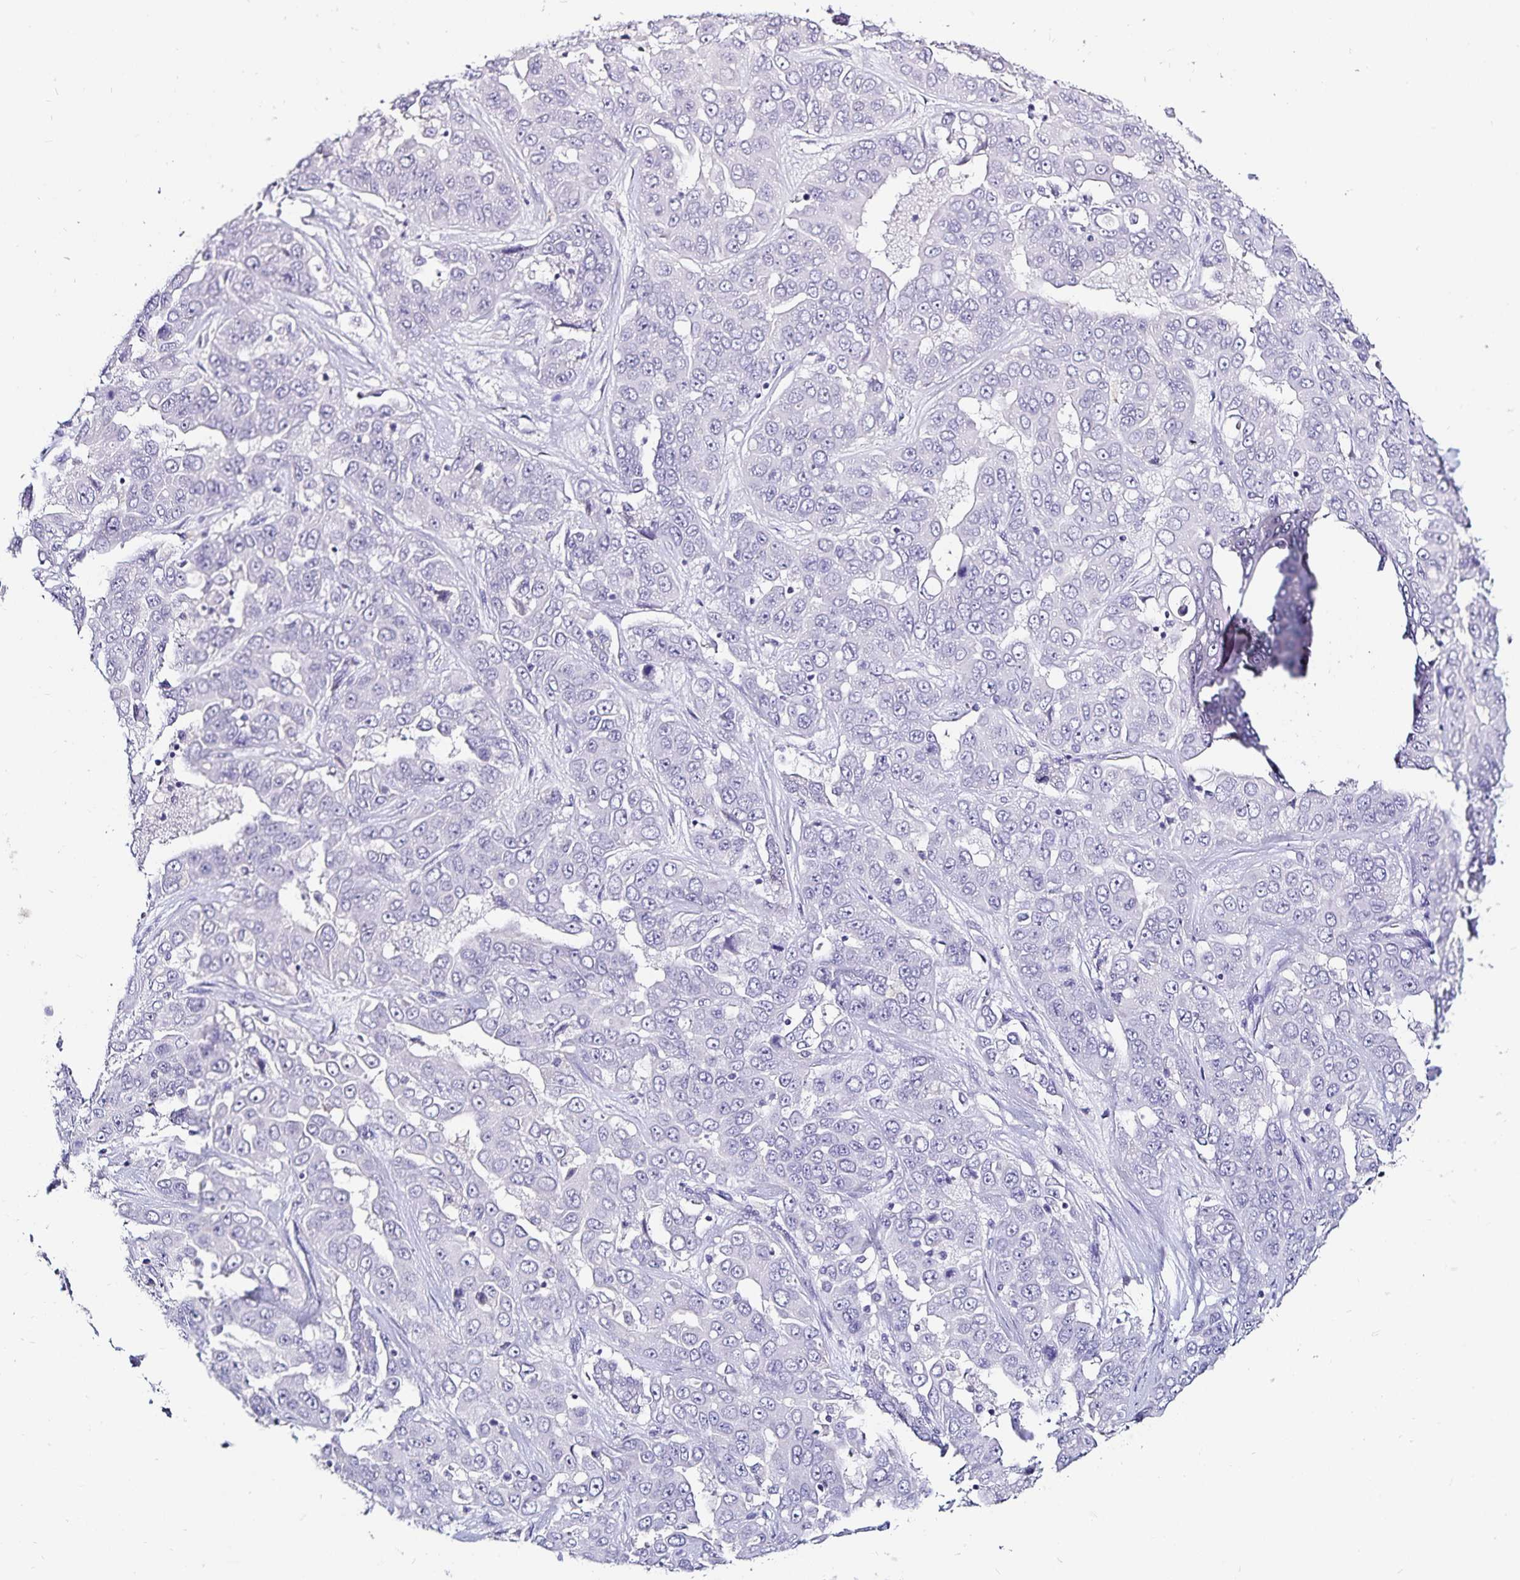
{"staining": {"intensity": "negative", "quantity": "none", "location": "none"}, "tissue": "liver cancer", "cell_type": "Tumor cells", "image_type": "cancer", "snomed": [{"axis": "morphology", "description": "Cholangiocarcinoma"}, {"axis": "topography", "description": "Liver"}], "caption": "Immunohistochemical staining of human liver cancer shows no significant staining in tumor cells.", "gene": "TSPAN7", "patient": {"sex": "female", "age": 52}}